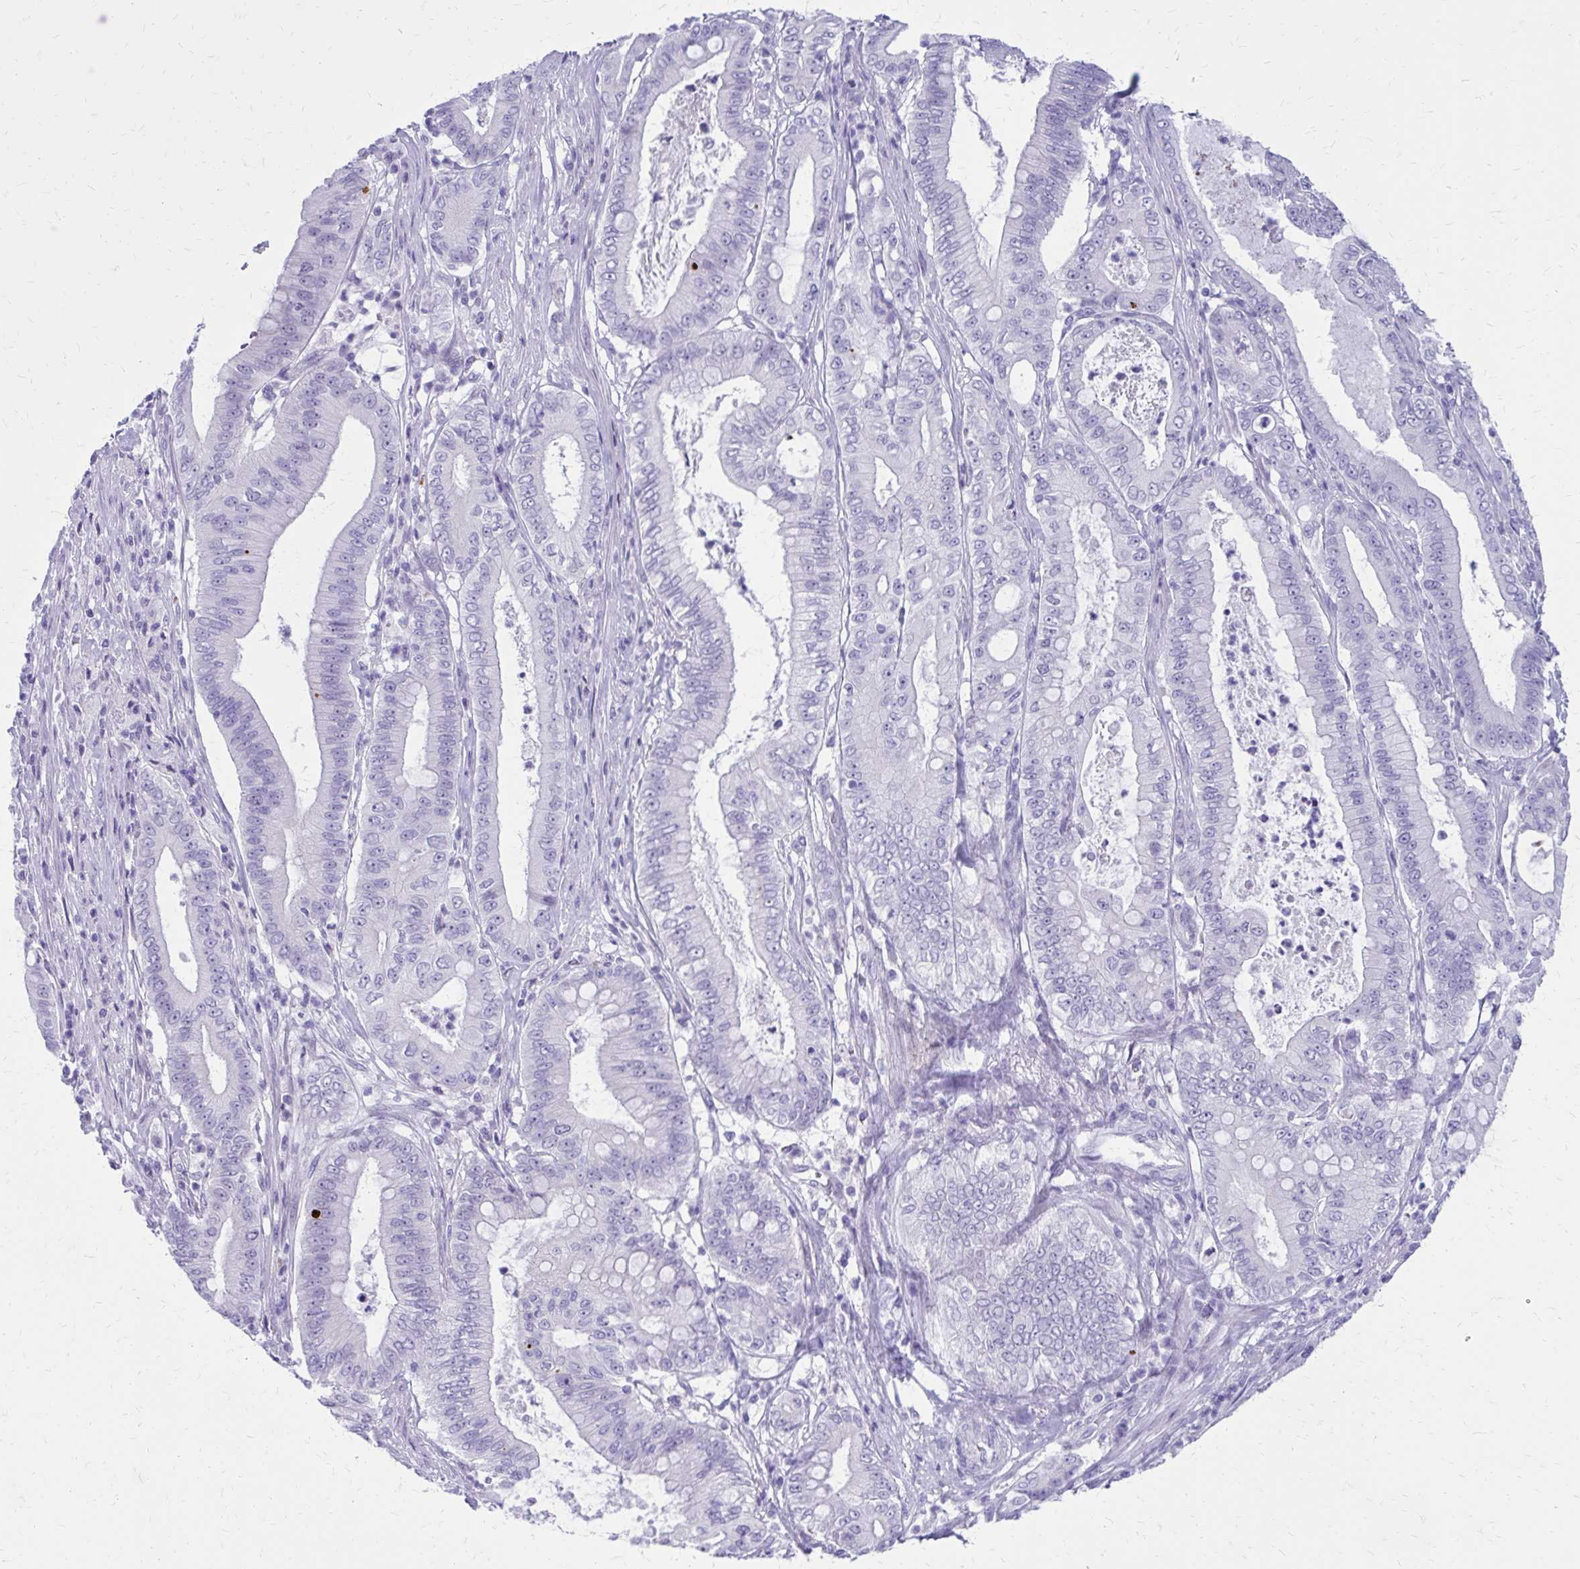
{"staining": {"intensity": "negative", "quantity": "none", "location": "none"}, "tissue": "pancreatic cancer", "cell_type": "Tumor cells", "image_type": "cancer", "snomed": [{"axis": "morphology", "description": "Adenocarcinoma, NOS"}, {"axis": "topography", "description": "Pancreas"}], "caption": "The histopathology image exhibits no staining of tumor cells in pancreatic cancer.", "gene": "LCN15", "patient": {"sex": "male", "age": 71}}